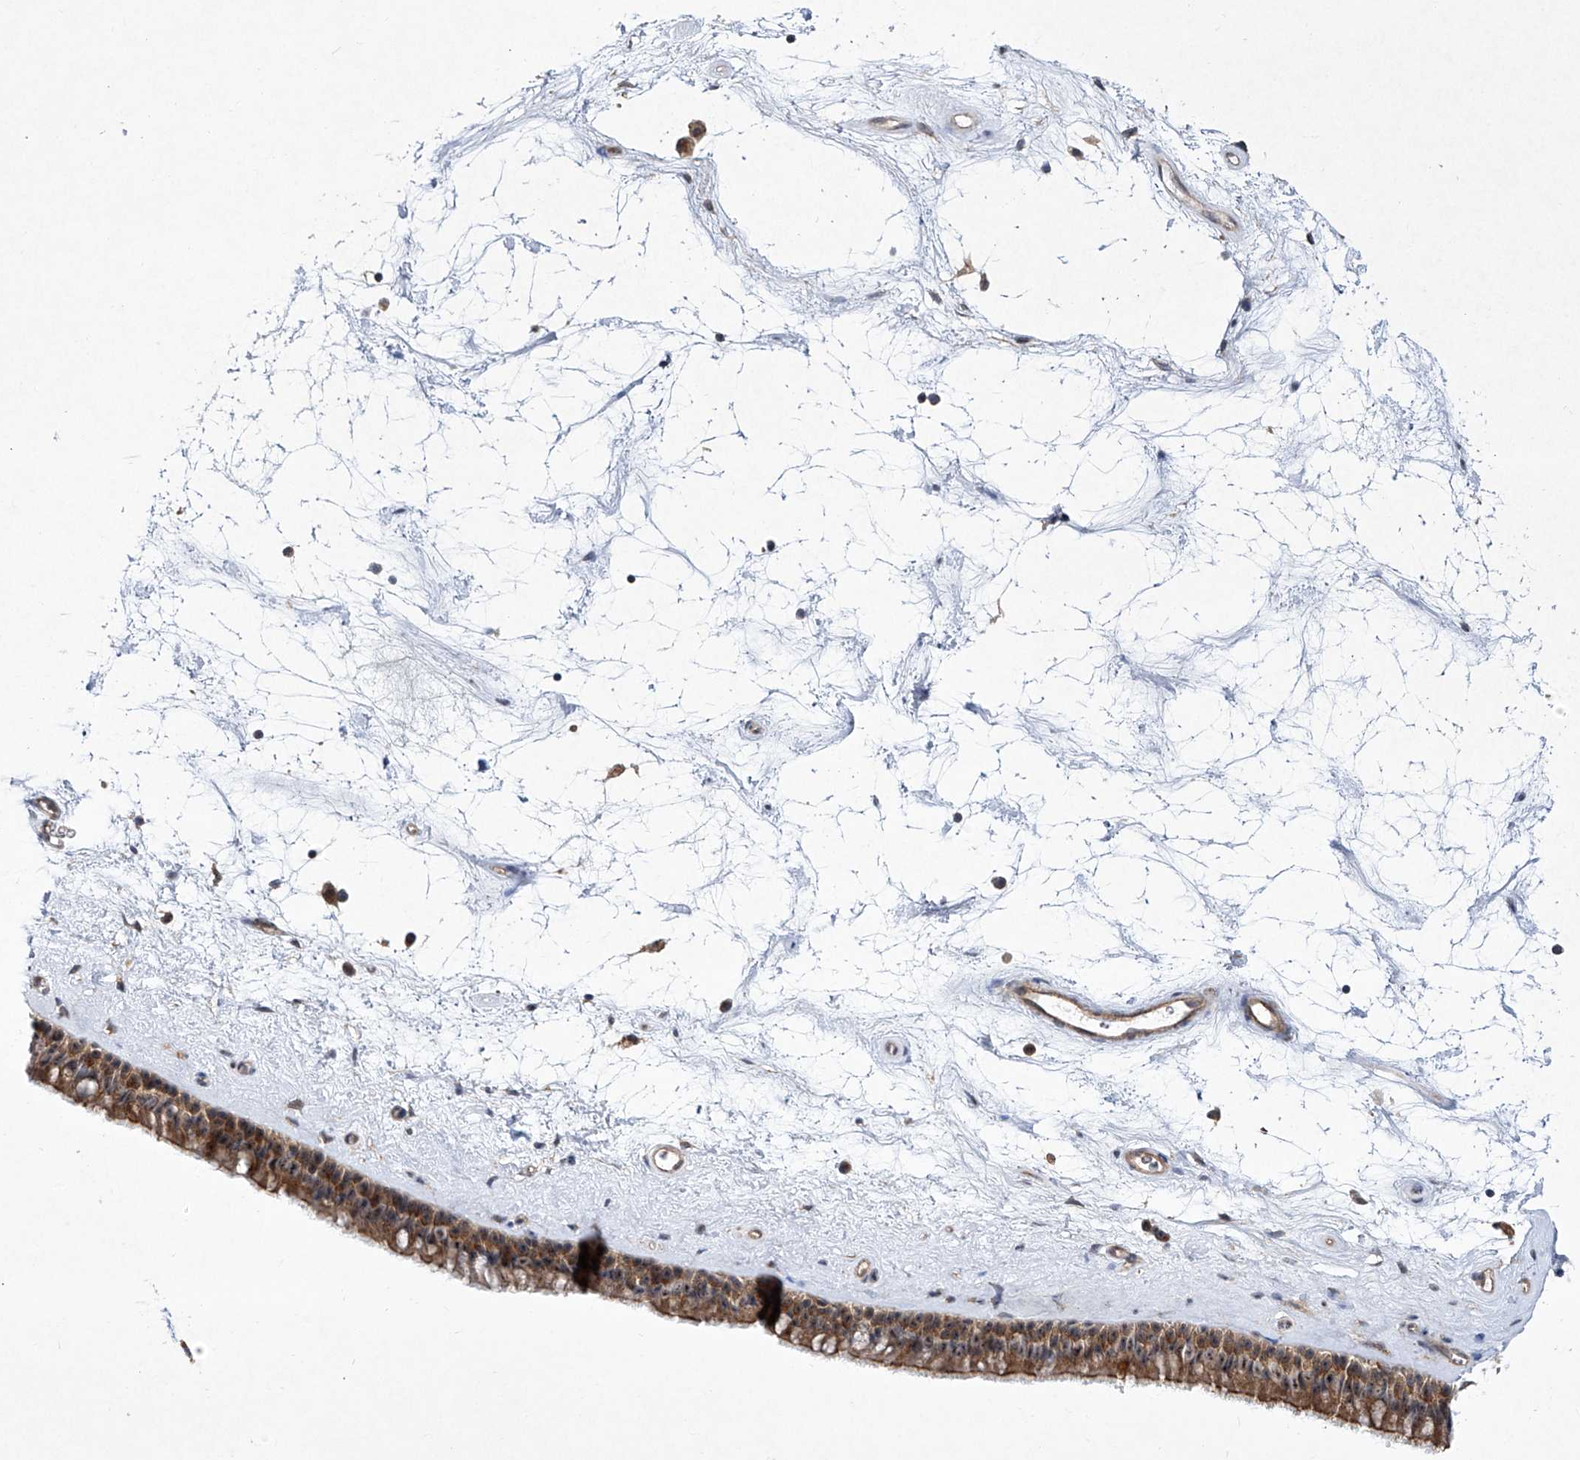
{"staining": {"intensity": "strong", "quantity": "25%-75%", "location": "cytoplasmic/membranous"}, "tissue": "nasopharynx", "cell_type": "Respiratory epithelial cells", "image_type": "normal", "snomed": [{"axis": "morphology", "description": "Normal tissue, NOS"}, {"axis": "topography", "description": "Nasopharynx"}], "caption": "Respiratory epithelial cells demonstrate high levels of strong cytoplasmic/membranous positivity in about 25%-75% of cells in normal human nasopharynx.", "gene": "CISH", "patient": {"sex": "male", "age": 64}}